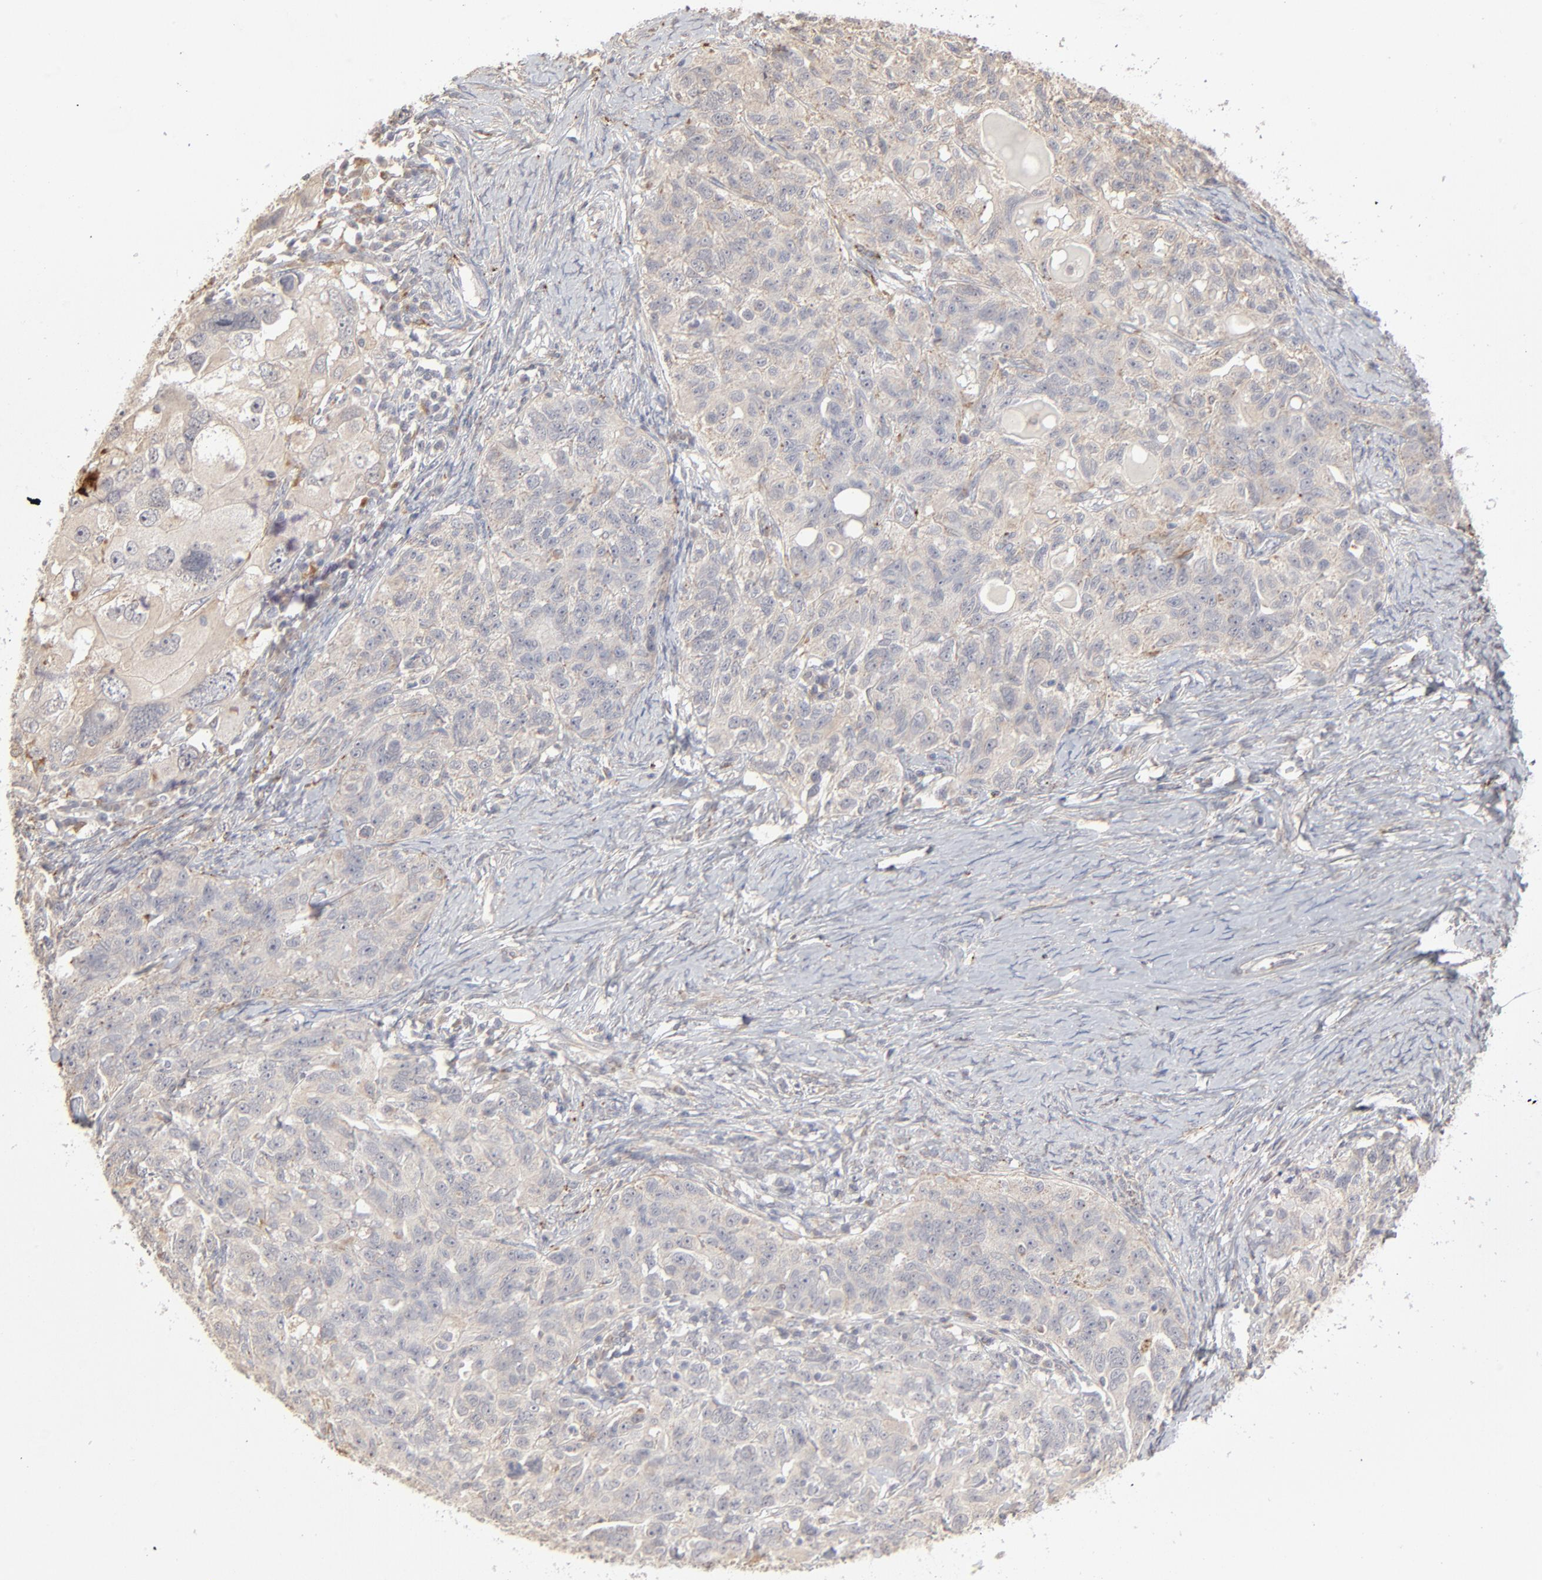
{"staining": {"intensity": "weak", "quantity": ">75%", "location": "cytoplasmic/membranous"}, "tissue": "ovarian cancer", "cell_type": "Tumor cells", "image_type": "cancer", "snomed": [{"axis": "morphology", "description": "Cystadenocarcinoma, serous, NOS"}, {"axis": "topography", "description": "Ovary"}], "caption": "Protein expression analysis of ovarian cancer (serous cystadenocarcinoma) demonstrates weak cytoplasmic/membranous positivity in approximately >75% of tumor cells. Immunohistochemistry (ihc) stains the protein of interest in brown and the nuclei are stained blue.", "gene": "POMT2", "patient": {"sex": "female", "age": 82}}